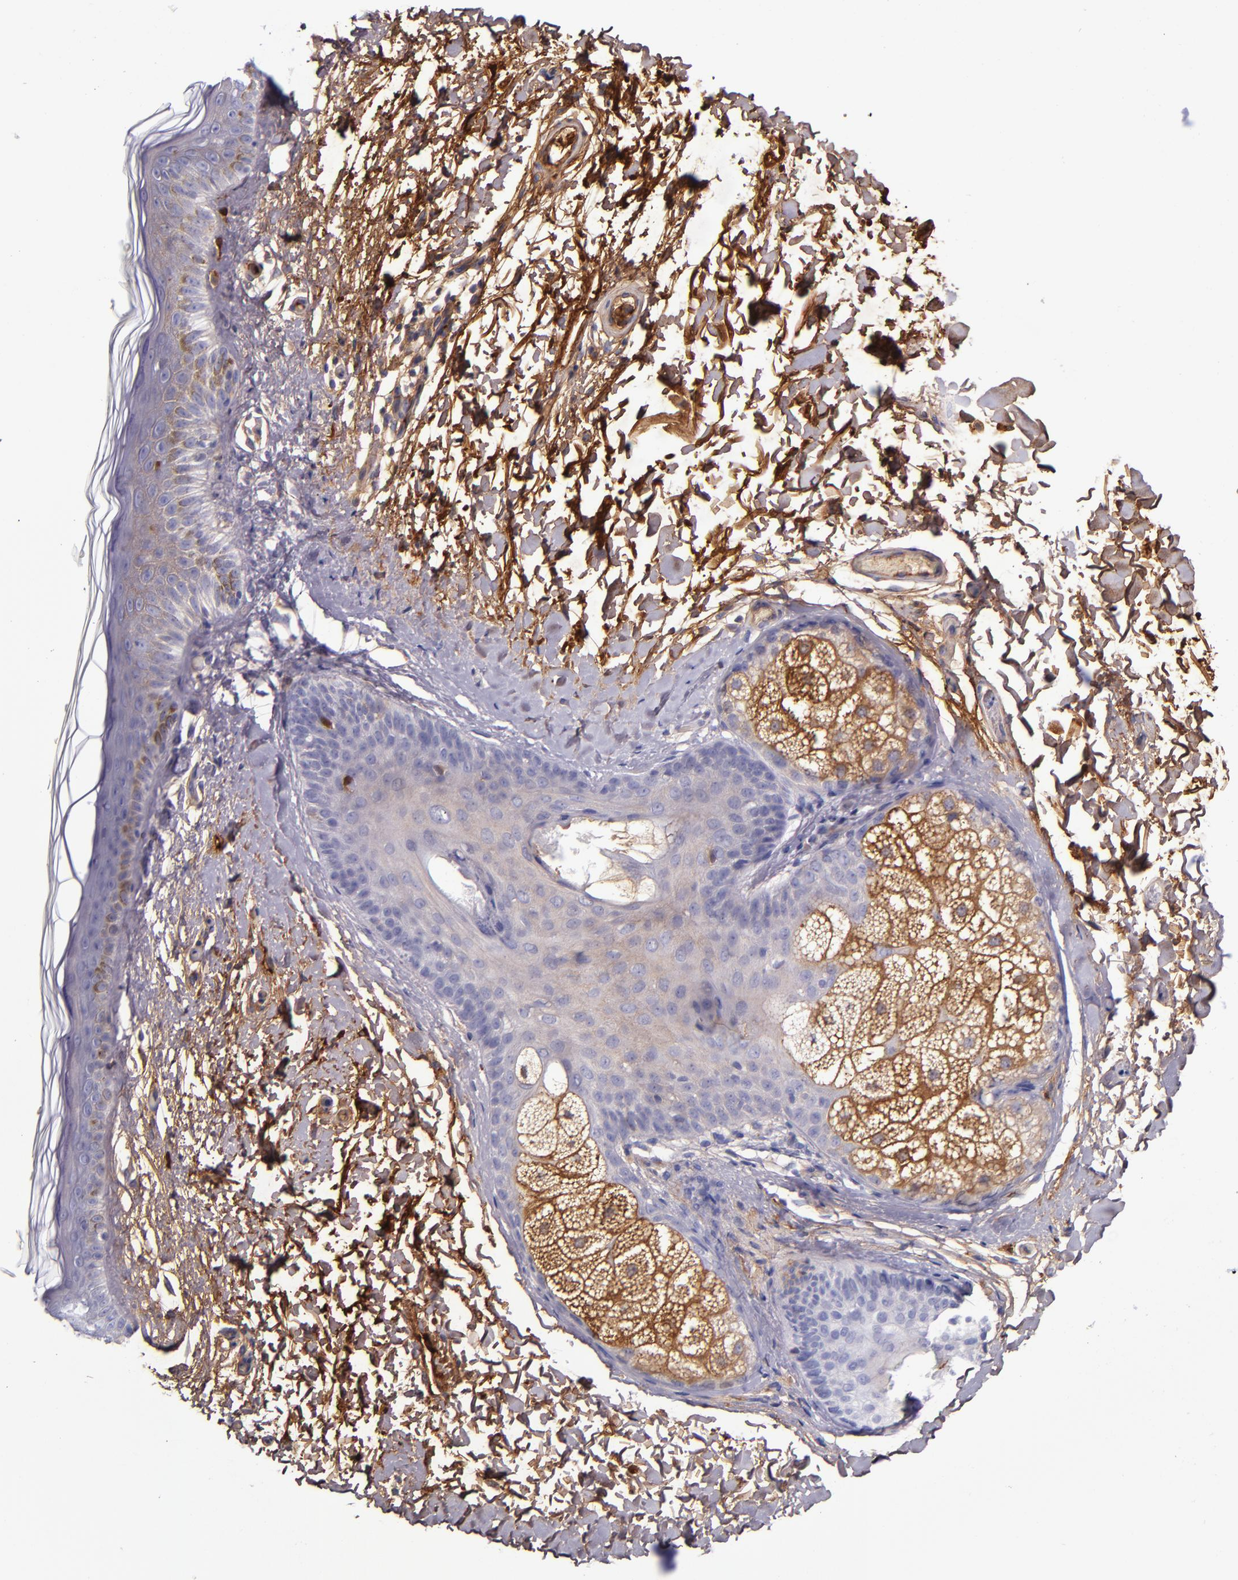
{"staining": {"intensity": "moderate", "quantity": ">75%", "location": "cytoplasmic/membranous"}, "tissue": "skin", "cell_type": "Fibroblasts", "image_type": "normal", "snomed": [{"axis": "morphology", "description": "Normal tissue, NOS"}, {"axis": "topography", "description": "Skin"}], "caption": "Immunohistochemical staining of unremarkable skin displays moderate cytoplasmic/membranous protein positivity in about >75% of fibroblasts. Immunohistochemistry (ihc) stains the protein in brown and the nuclei are stained blue.", "gene": "CLEC3B", "patient": {"sex": "male", "age": 63}}